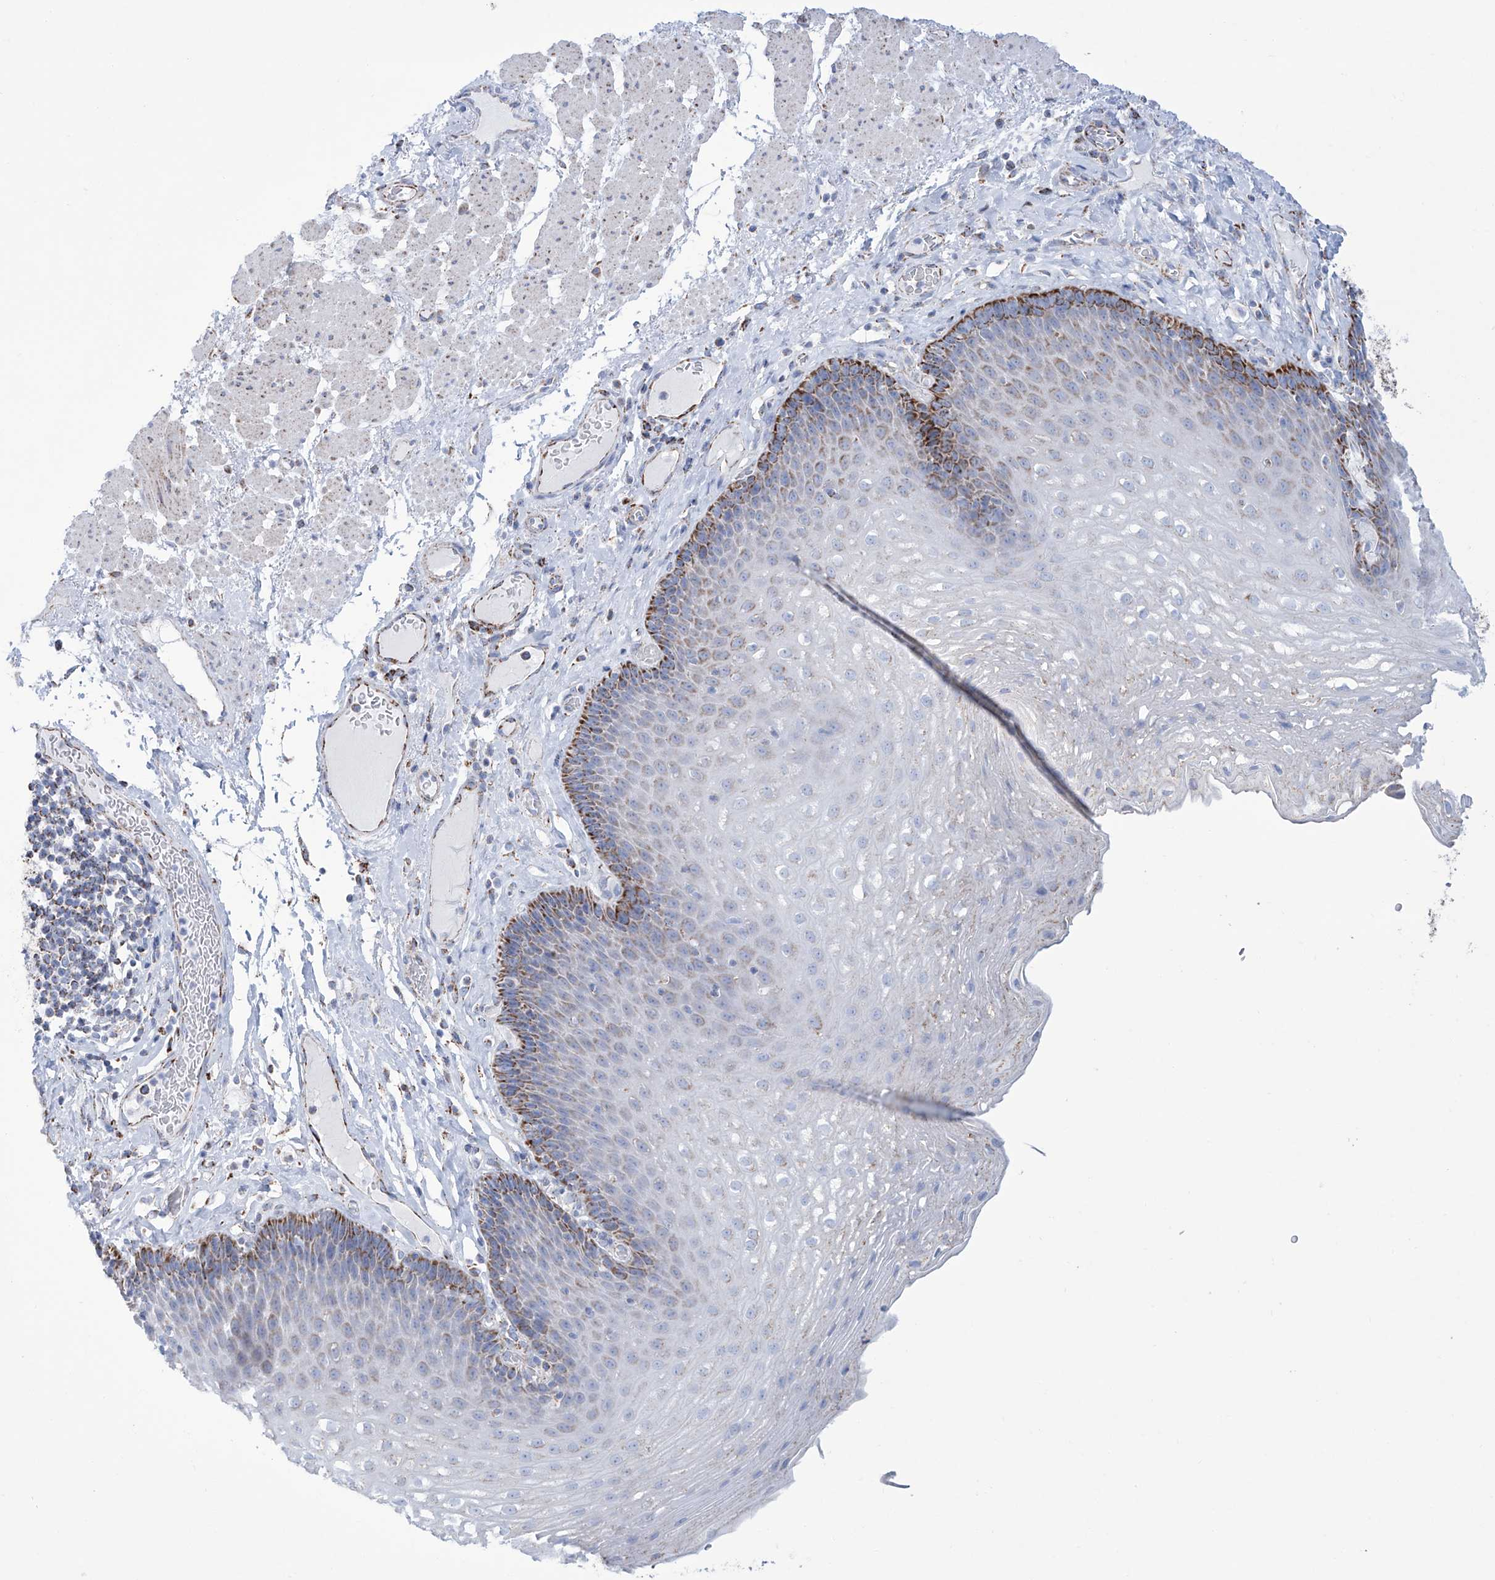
{"staining": {"intensity": "strong", "quantity": "<25%", "location": "cytoplasmic/membranous"}, "tissue": "esophagus", "cell_type": "Squamous epithelial cells", "image_type": "normal", "snomed": [{"axis": "morphology", "description": "Normal tissue, NOS"}, {"axis": "topography", "description": "Esophagus"}], "caption": "Esophagus stained for a protein (brown) displays strong cytoplasmic/membranous positive positivity in approximately <25% of squamous epithelial cells.", "gene": "ALDH6A1", "patient": {"sex": "female", "age": 66}}